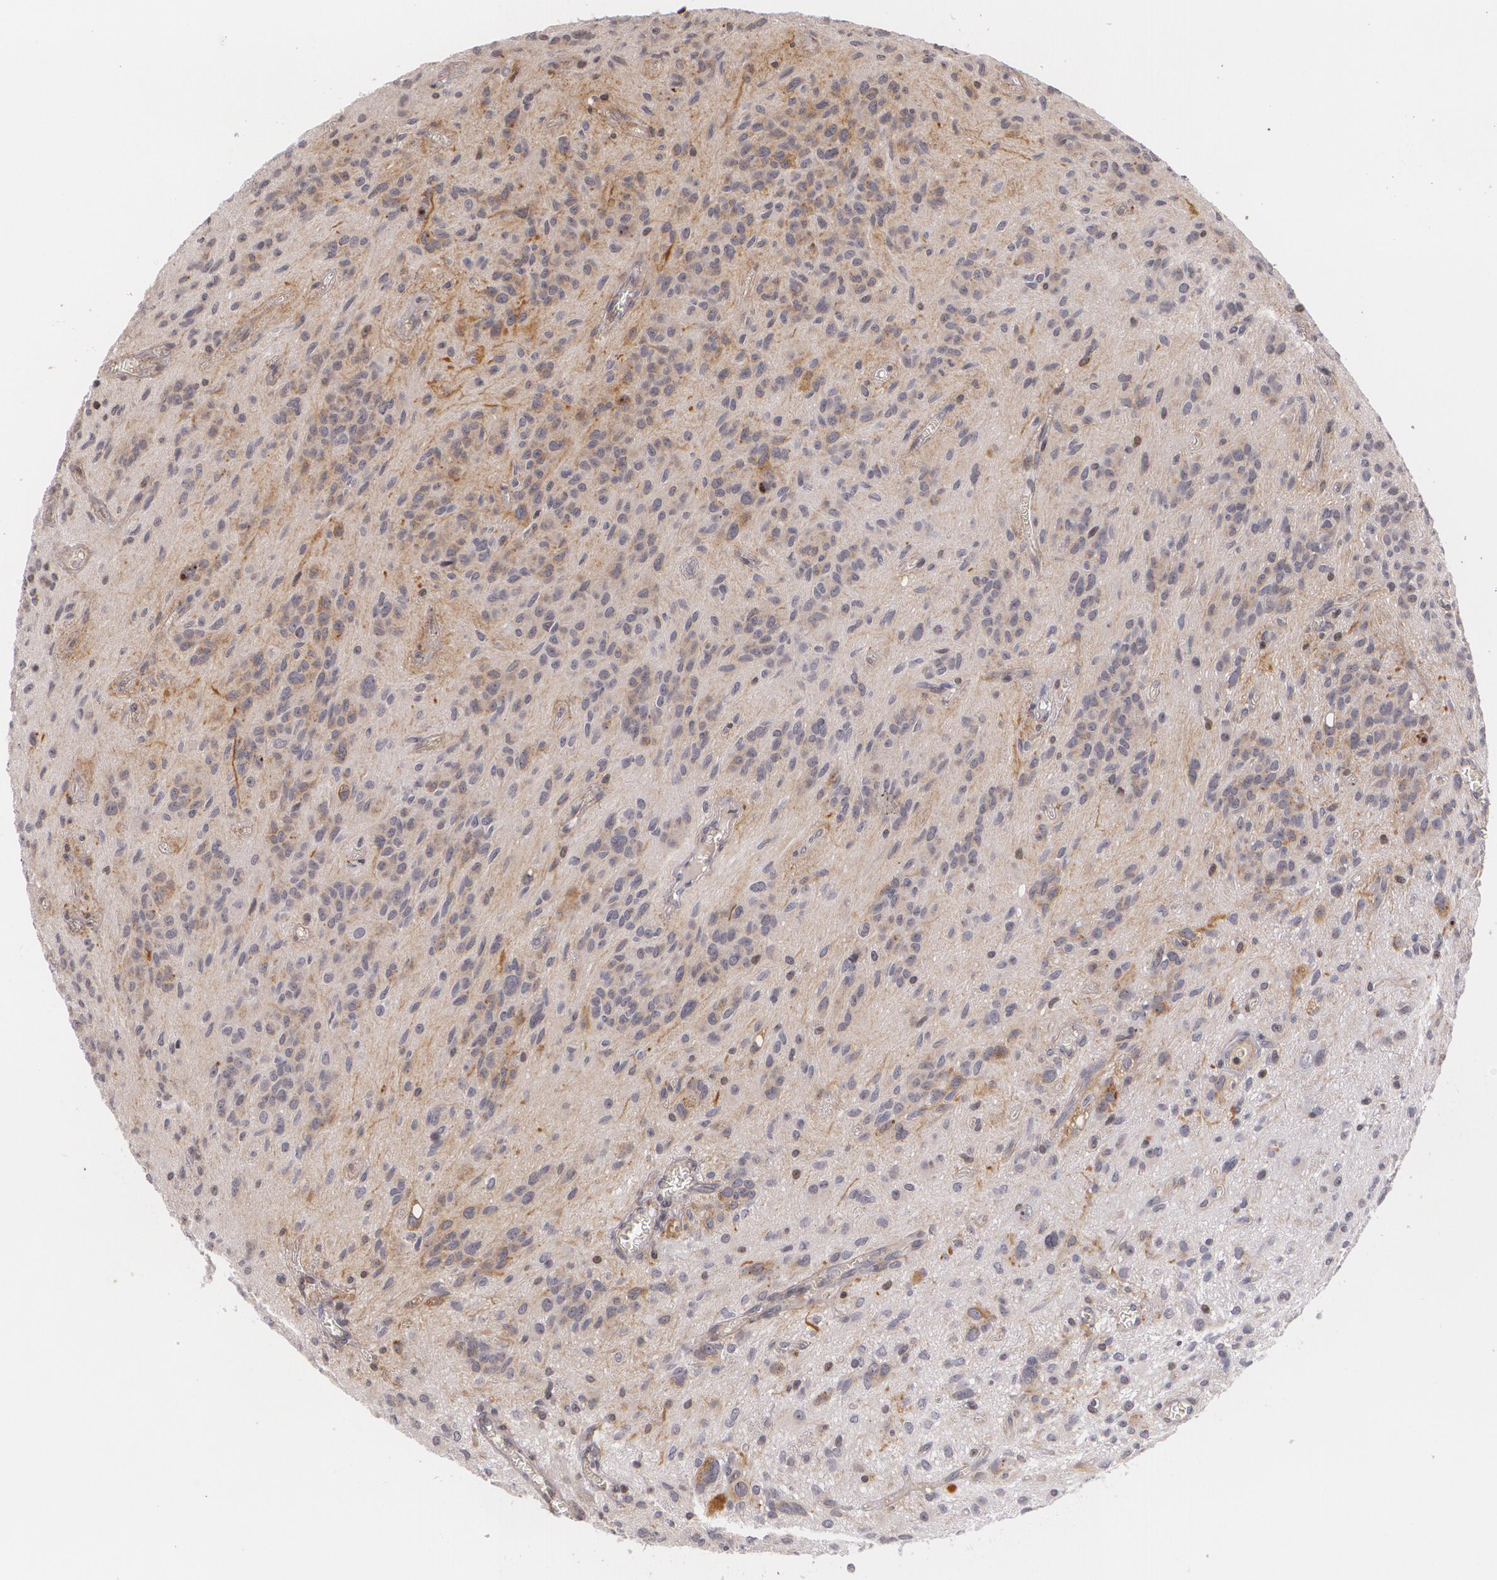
{"staining": {"intensity": "negative", "quantity": "none", "location": "none"}, "tissue": "glioma", "cell_type": "Tumor cells", "image_type": "cancer", "snomed": [{"axis": "morphology", "description": "Glioma, malignant, Low grade"}, {"axis": "topography", "description": "Brain"}], "caption": "Malignant glioma (low-grade) was stained to show a protein in brown. There is no significant expression in tumor cells.", "gene": "VAV3", "patient": {"sex": "female", "age": 15}}